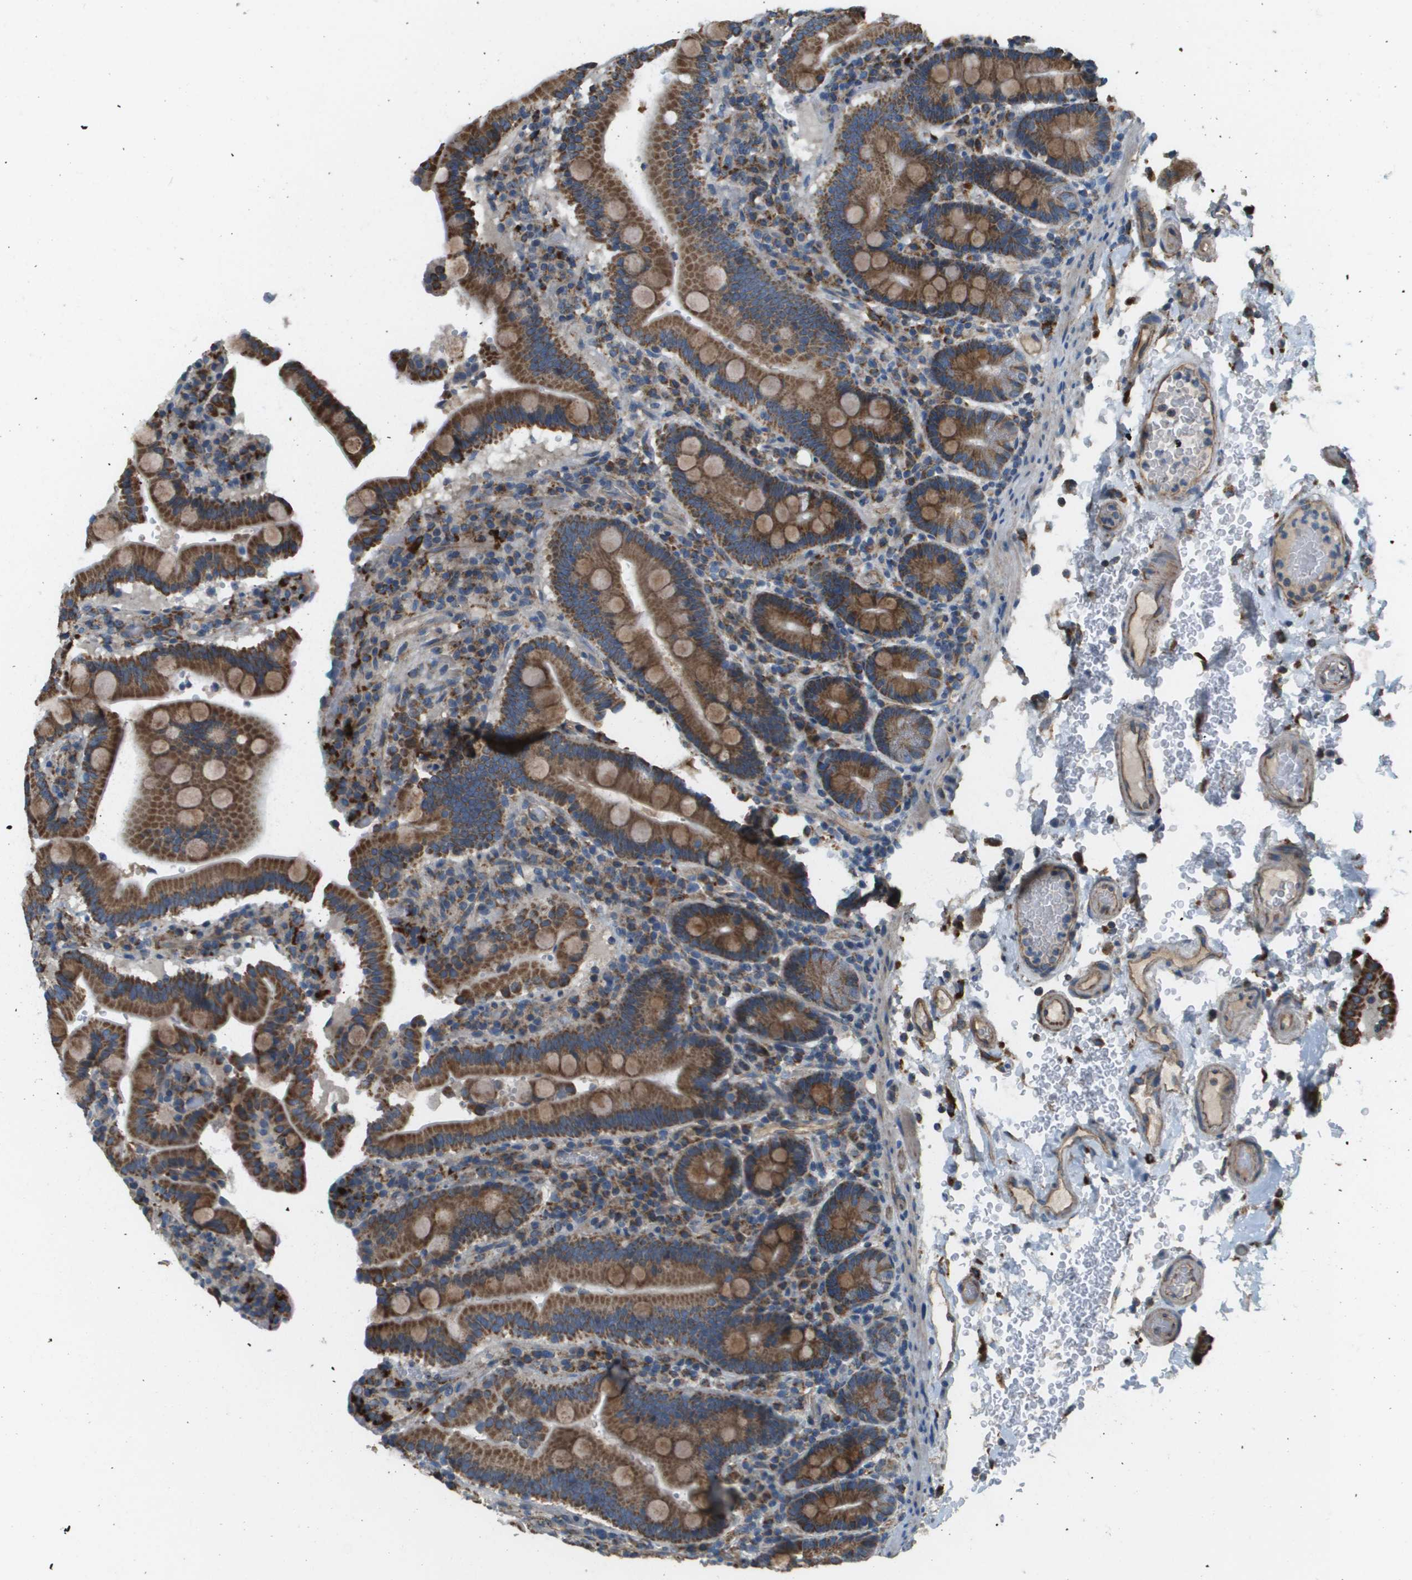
{"staining": {"intensity": "strong", "quantity": ">75%", "location": "cytoplasmic/membranous"}, "tissue": "duodenum", "cell_type": "Glandular cells", "image_type": "normal", "snomed": [{"axis": "morphology", "description": "Normal tissue, NOS"}, {"axis": "topography", "description": "Small intestine, NOS"}], "caption": "A histopathology image of duodenum stained for a protein reveals strong cytoplasmic/membranous brown staining in glandular cells.", "gene": "NRK", "patient": {"sex": "female", "age": 71}}